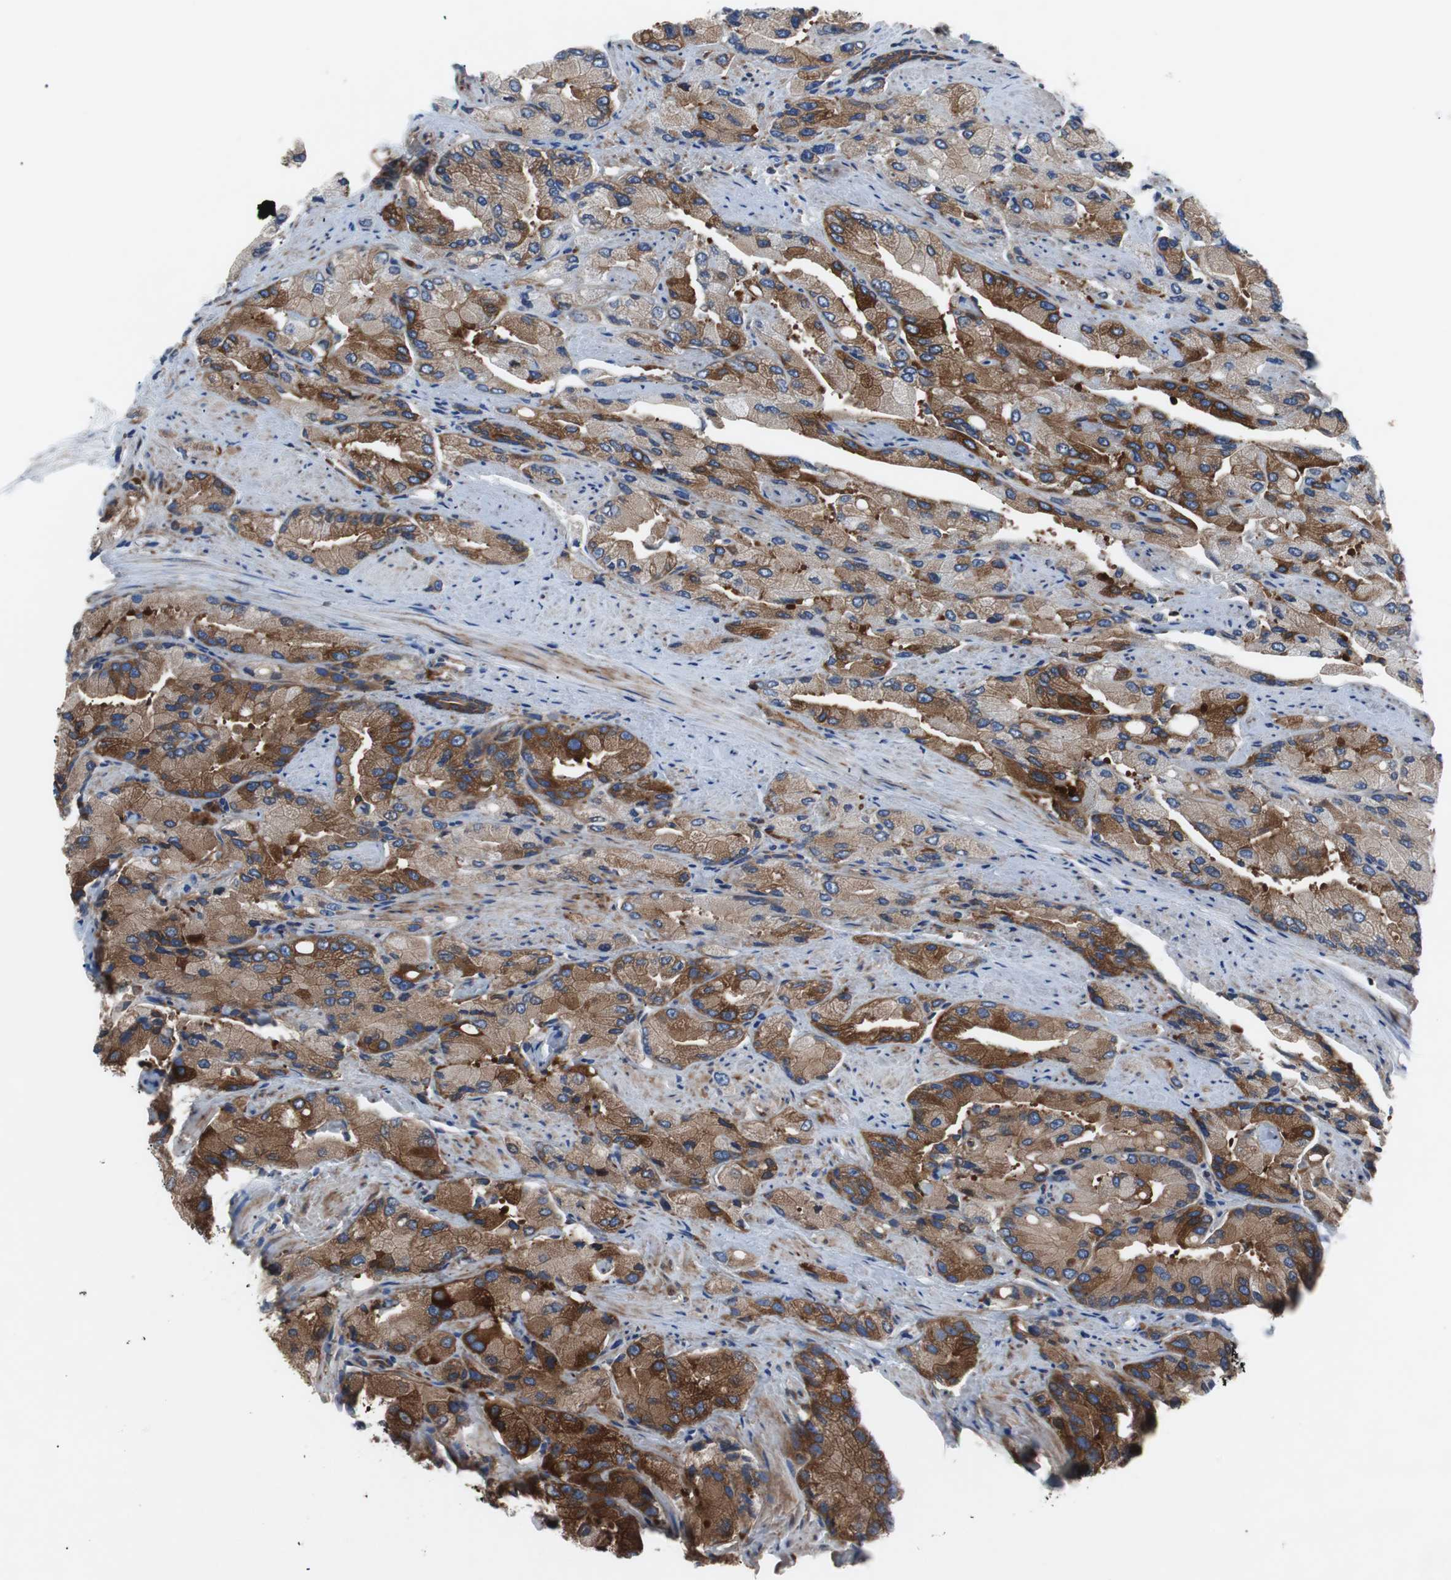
{"staining": {"intensity": "strong", "quantity": "25%-75%", "location": "cytoplasmic/membranous"}, "tissue": "prostate cancer", "cell_type": "Tumor cells", "image_type": "cancer", "snomed": [{"axis": "morphology", "description": "Adenocarcinoma, High grade"}, {"axis": "topography", "description": "Prostate"}], "caption": "A high-resolution image shows IHC staining of adenocarcinoma (high-grade) (prostate), which demonstrates strong cytoplasmic/membranous staining in approximately 25%-75% of tumor cells.", "gene": "GYS1", "patient": {"sex": "male", "age": 58}}